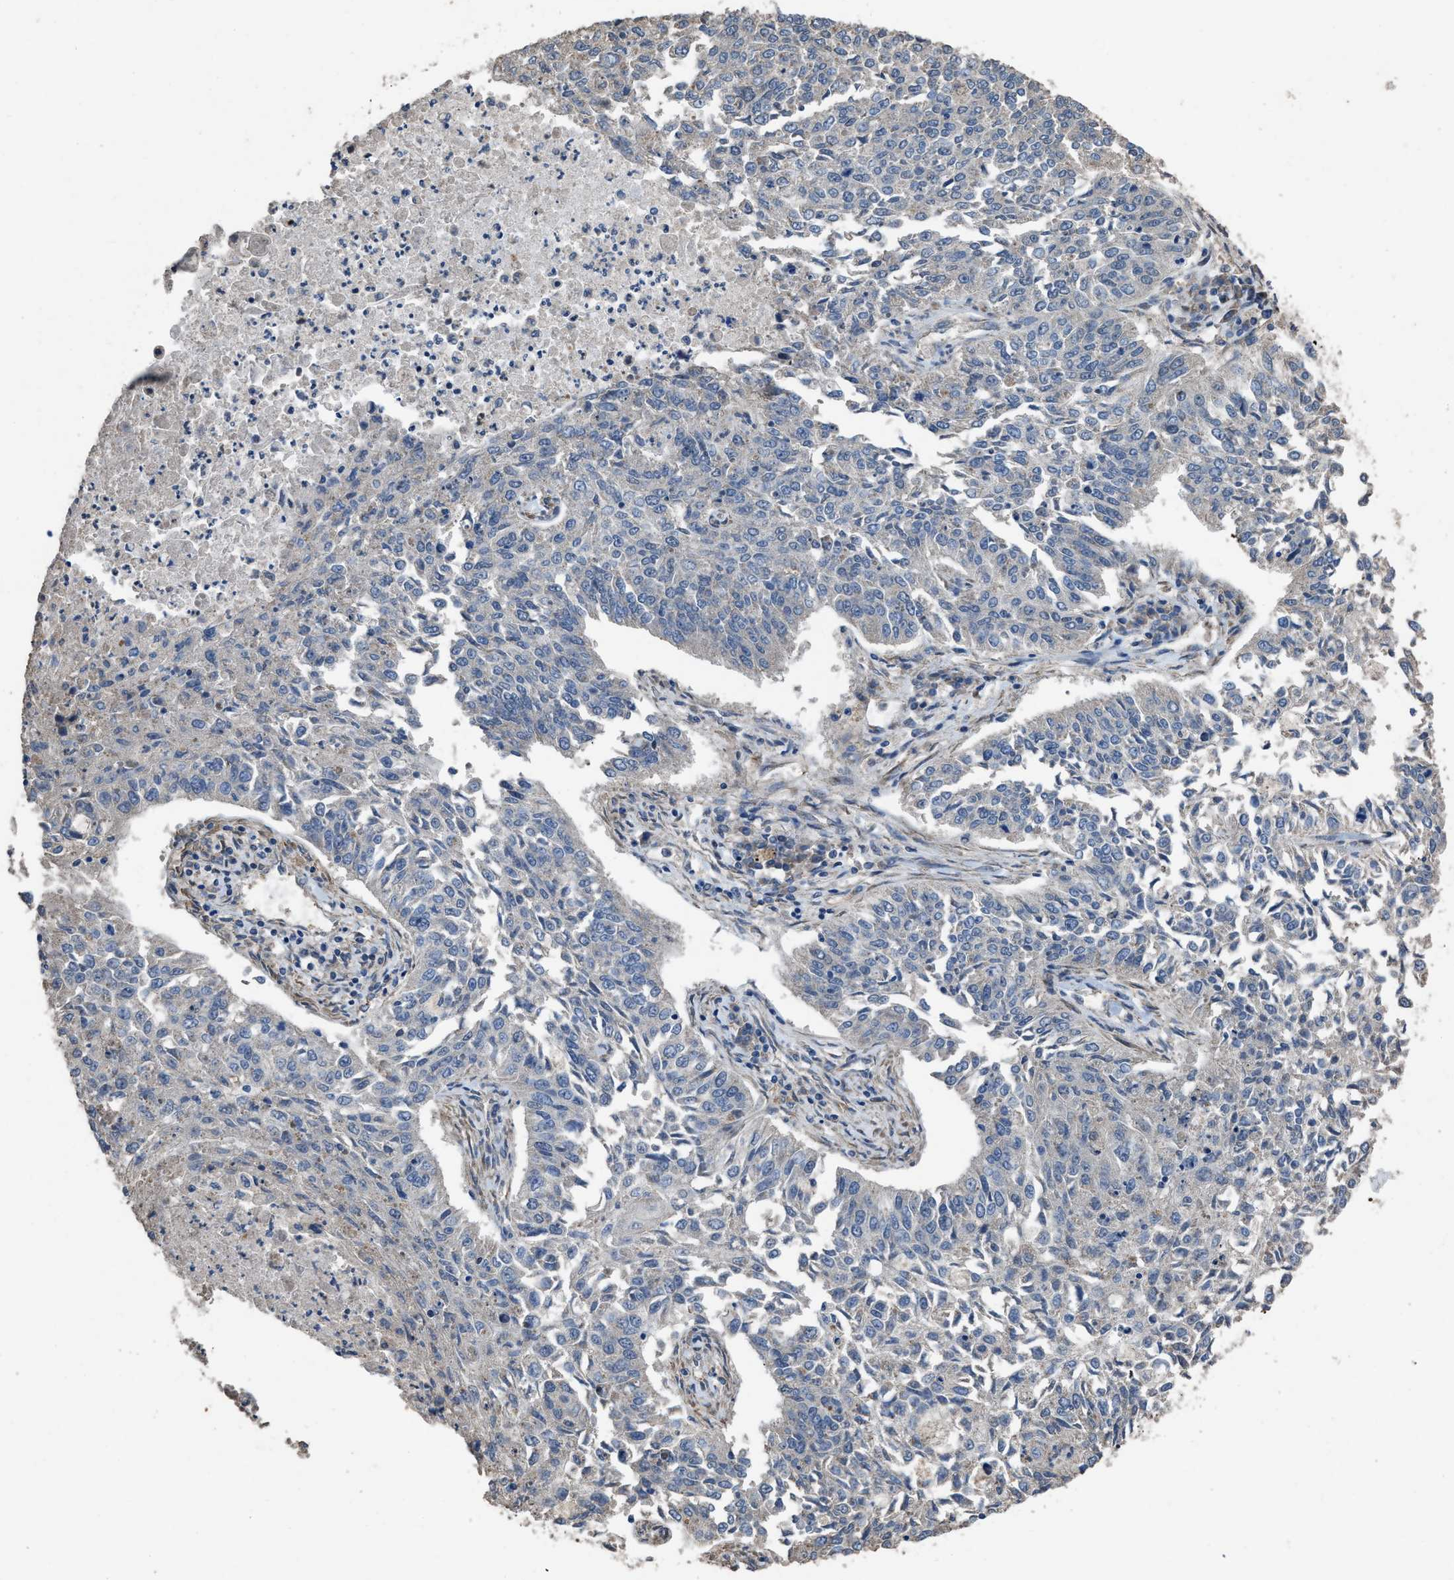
{"staining": {"intensity": "negative", "quantity": "none", "location": "none"}, "tissue": "lung cancer", "cell_type": "Tumor cells", "image_type": "cancer", "snomed": [{"axis": "morphology", "description": "Normal tissue, NOS"}, {"axis": "morphology", "description": "Squamous cell carcinoma, NOS"}, {"axis": "topography", "description": "Cartilage tissue"}, {"axis": "topography", "description": "Bronchus"}, {"axis": "topography", "description": "Lung"}], "caption": "Image shows no significant protein expression in tumor cells of lung cancer. Brightfield microscopy of immunohistochemistry stained with DAB (3,3'-diaminobenzidine) (brown) and hematoxylin (blue), captured at high magnification.", "gene": "ARL6", "patient": {"sex": "female", "age": 49}}